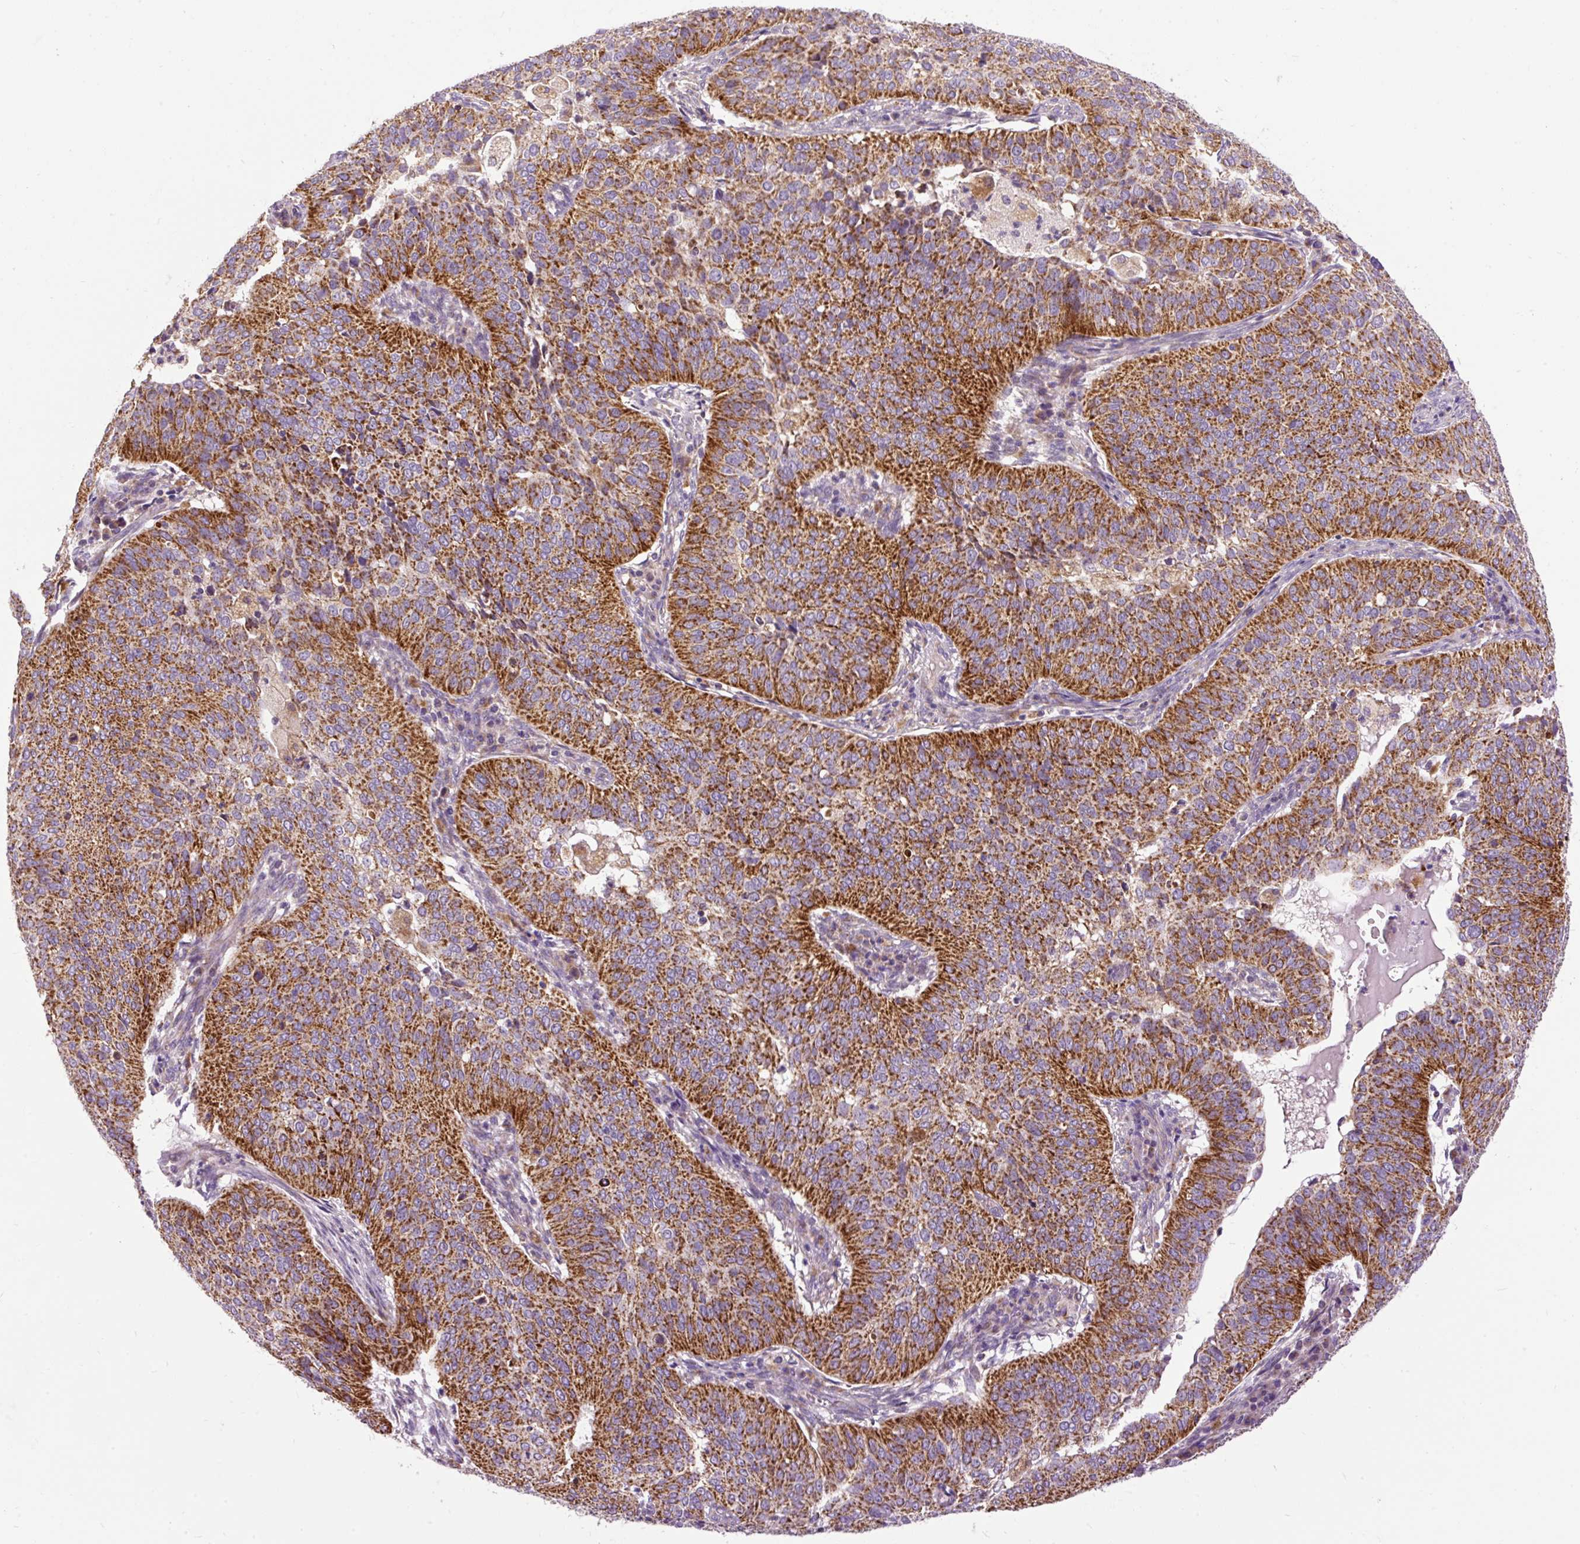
{"staining": {"intensity": "strong", "quantity": ">75%", "location": "cytoplasmic/membranous"}, "tissue": "cervical cancer", "cell_type": "Tumor cells", "image_type": "cancer", "snomed": [{"axis": "morphology", "description": "Normal tissue, NOS"}, {"axis": "morphology", "description": "Squamous cell carcinoma, NOS"}, {"axis": "topography", "description": "Cervix"}], "caption": "Immunohistochemical staining of human cervical cancer exhibits strong cytoplasmic/membranous protein expression in approximately >75% of tumor cells.", "gene": "TOMM40", "patient": {"sex": "female", "age": 39}}